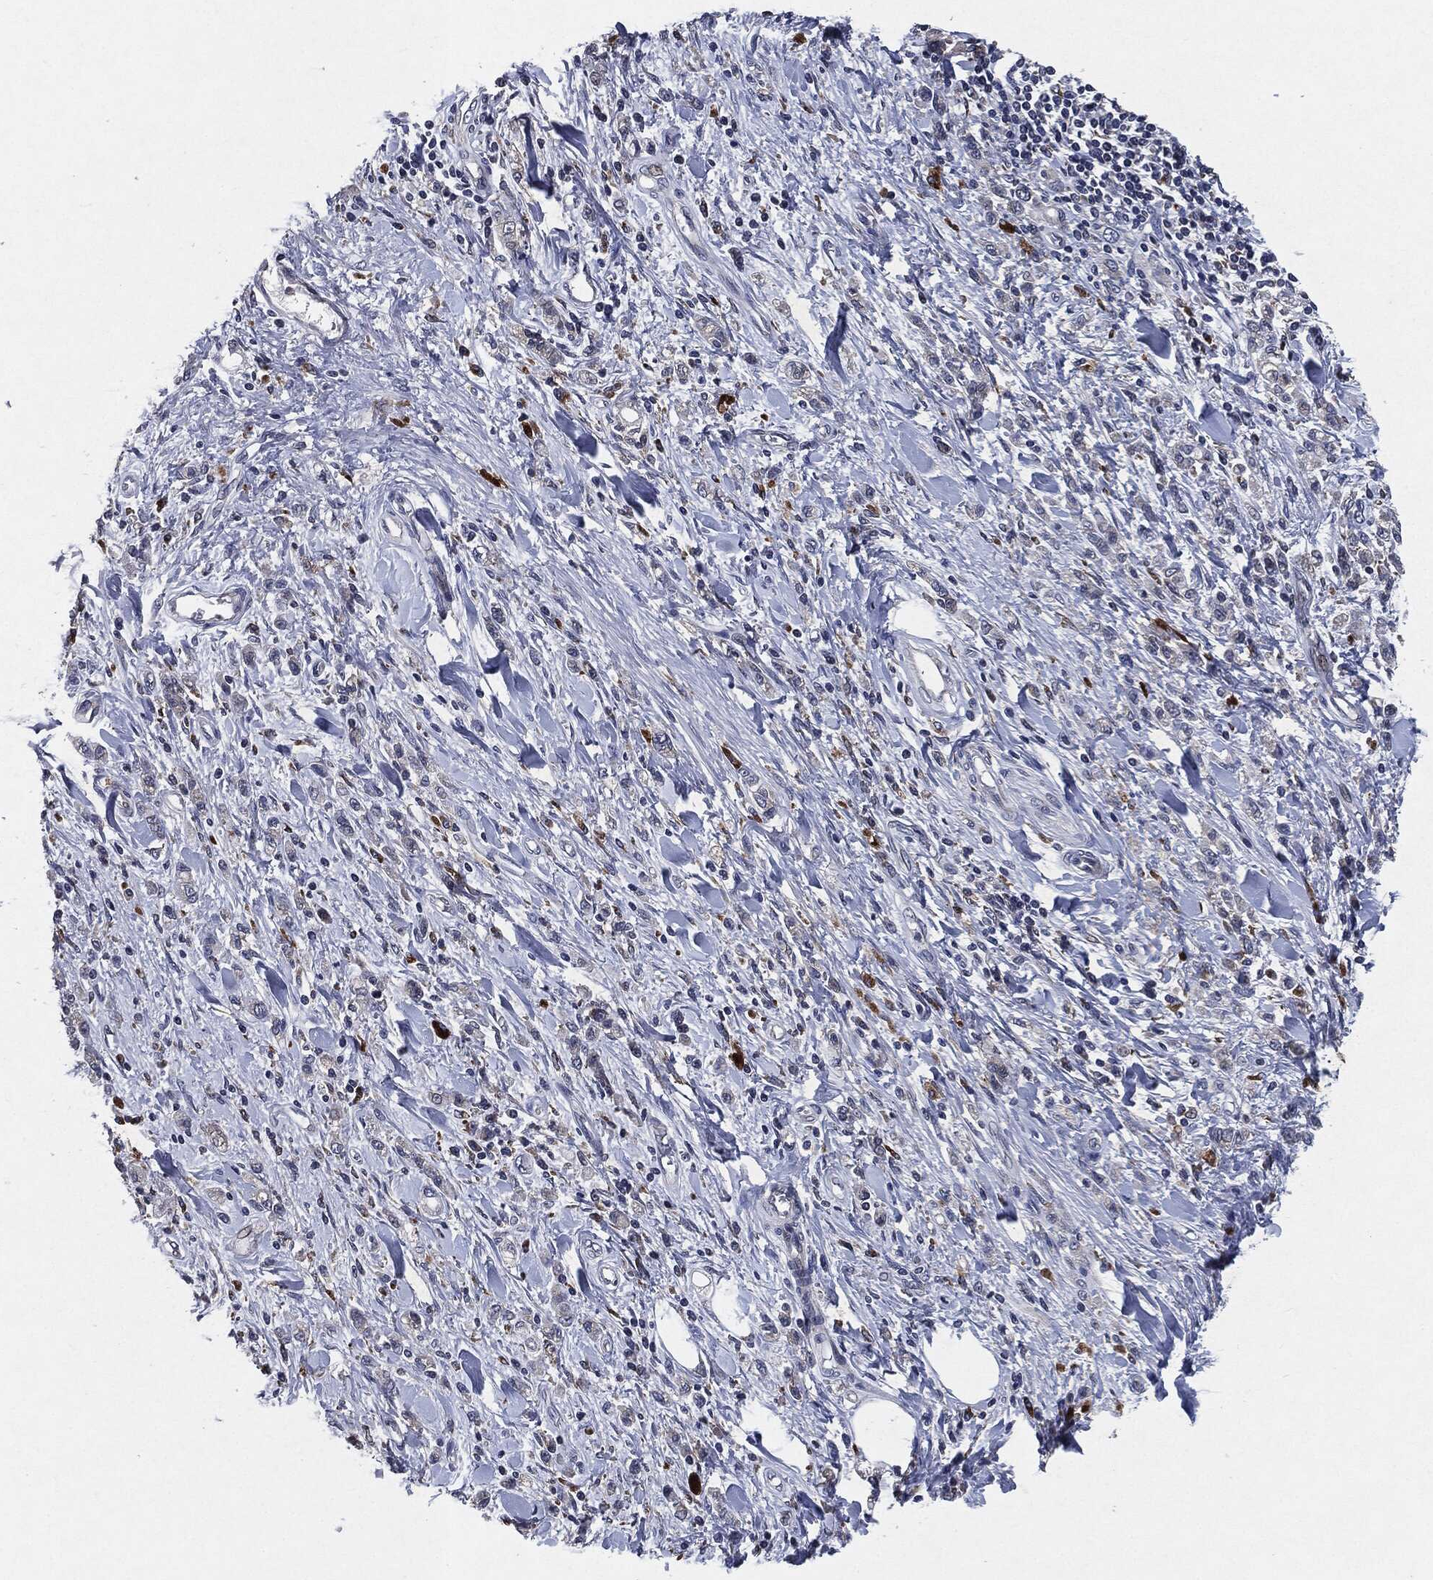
{"staining": {"intensity": "negative", "quantity": "none", "location": "none"}, "tissue": "stomach cancer", "cell_type": "Tumor cells", "image_type": "cancer", "snomed": [{"axis": "morphology", "description": "Adenocarcinoma, NOS"}, {"axis": "topography", "description": "Stomach"}], "caption": "An immunohistochemistry (IHC) image of stomach cancer (adenocarcinoma) is shown. There is no staining in tumor cells of stomach cancer (adenocarcinoma). (DAB (3,3'-diaminobenzidine) immunohistochemistry, high magnification).", "gene": "SLC31A2", "patient": {"sex": "male", "age": 77}}